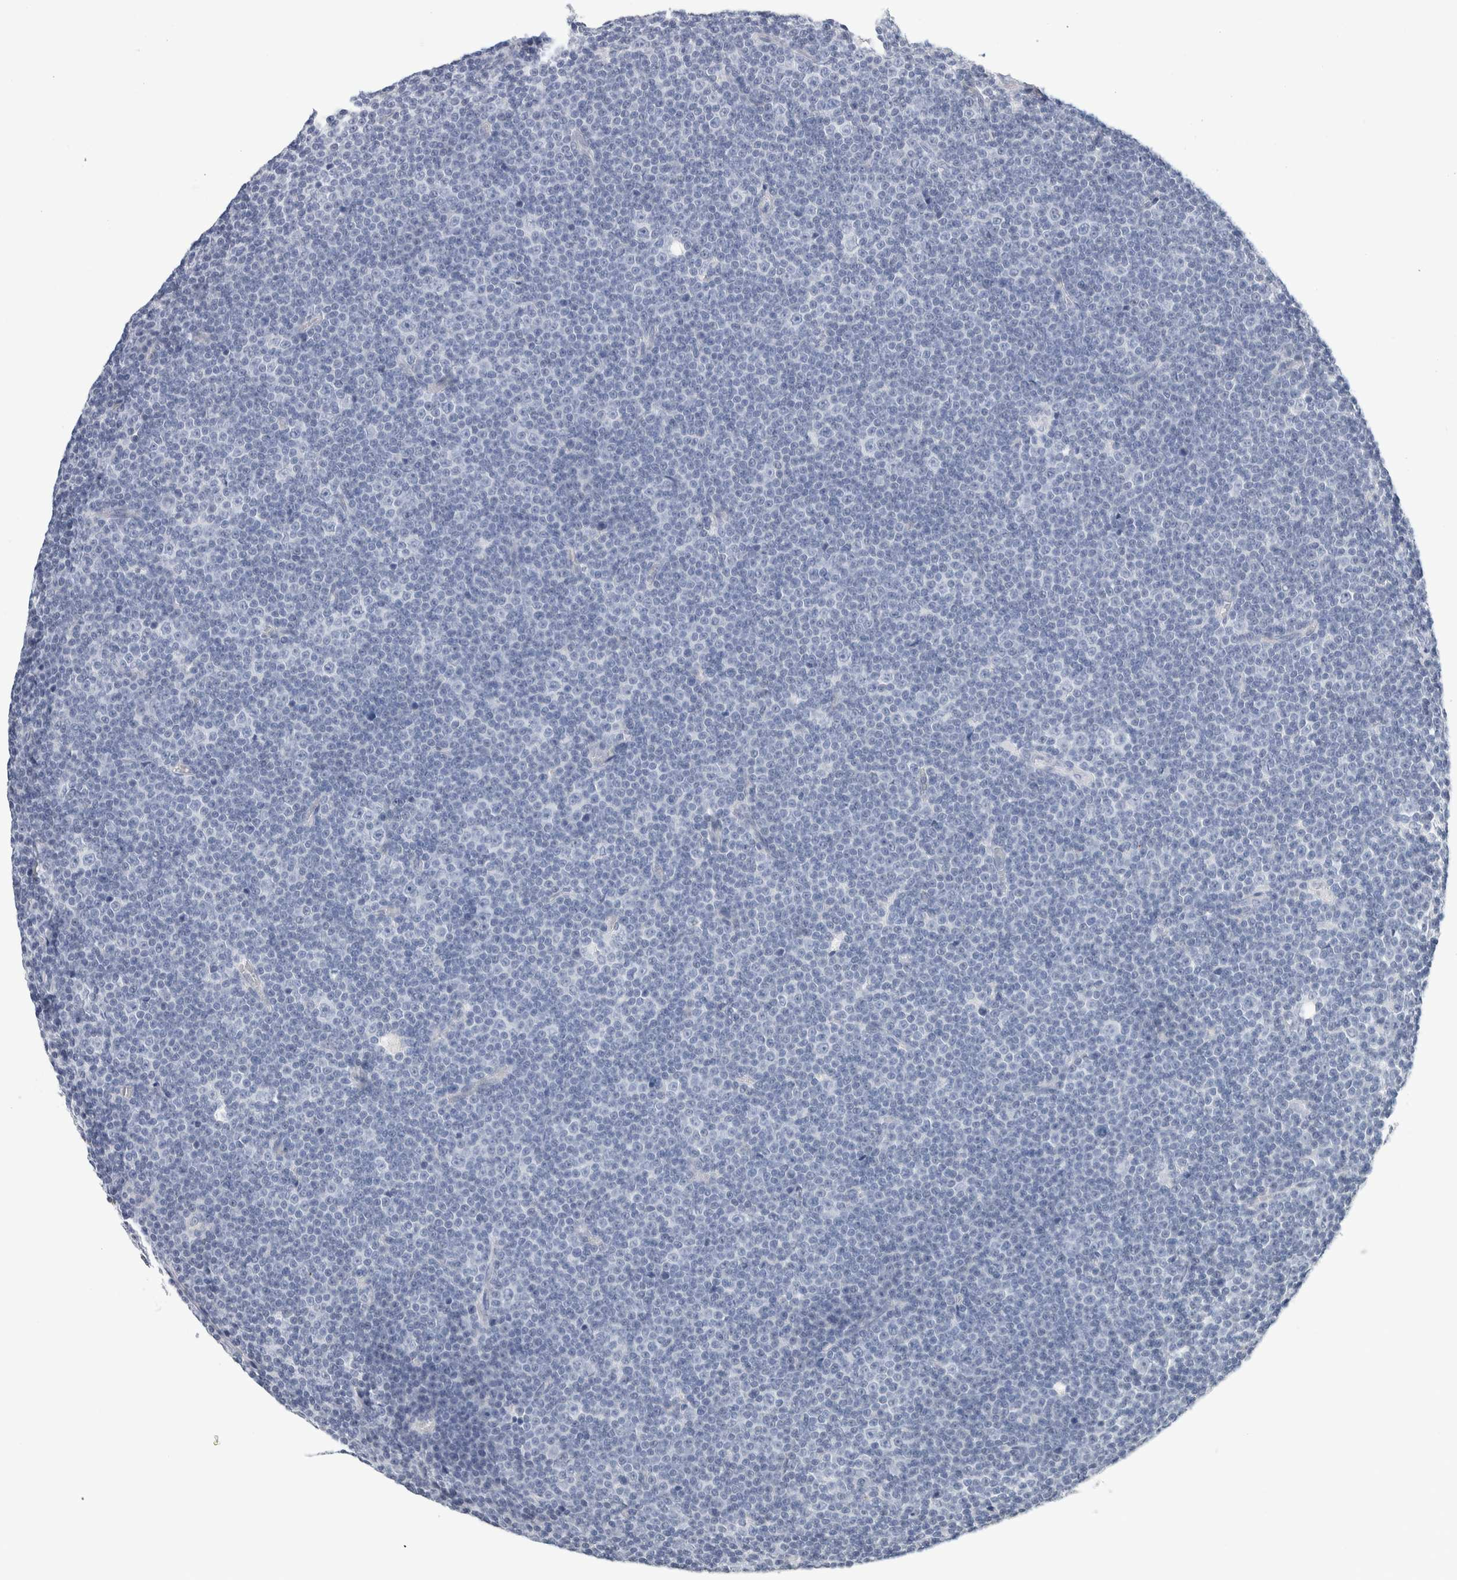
{"staining": {"intensity": "negative", "quantity": "none", "location": "none"}, "tissue": "lymphoma", "cell_type": "Tumor cells", "image_type": "cancer", "snomed": [{"axis": "morphology", "description": "Malignant lymphoma, non-Hodgkin's type, Low grade"}, {"axis": "topography", "description": "Lymph node"}], "caption": "There is no significant positivity in tumor cells of low-grade malignant lymphoma, non-Hodgkin's type. (Stains: DAB (3,3'-diaminobenzidine) immunohistochemistry (IHC) with hematoxylin counter stain, Microscopy: brightfield microscopy at high magnification).", "gene": "SCN2A", "patient": {"sex": "female", "age": 67}}